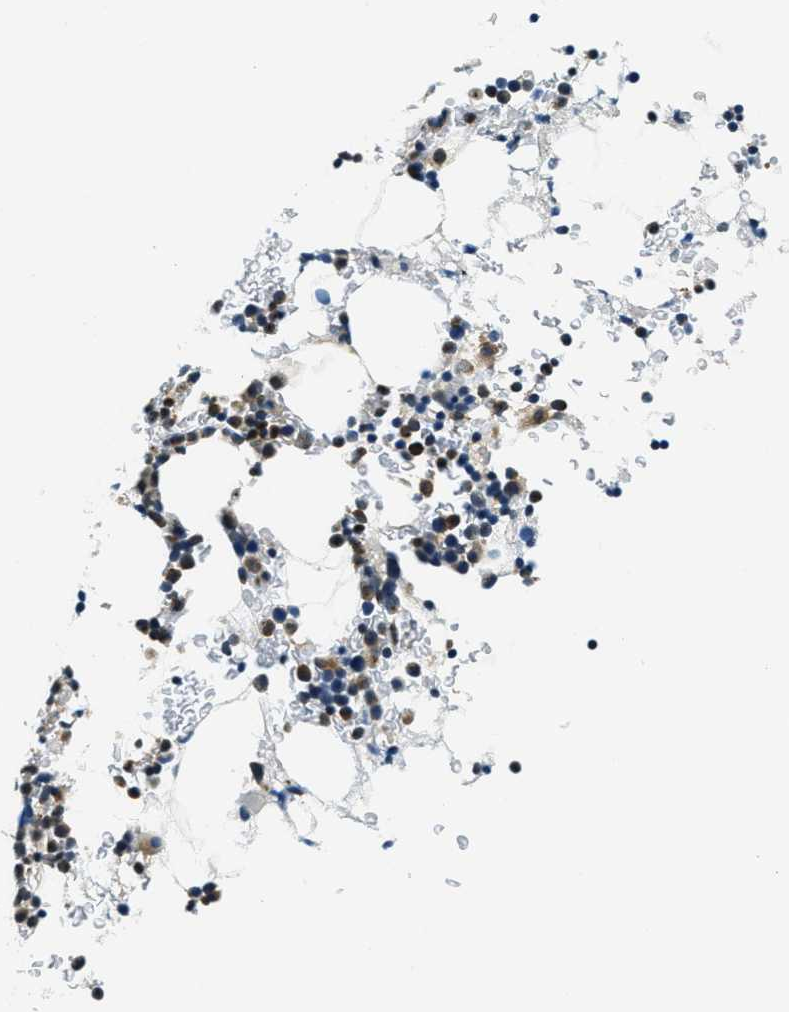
{"staining": {"intensity": "moderate", "quantity": "25%-75%", "location": "cytoplasmic/membranous,nuclear"}, "tissue": "bone marrow", "cell_type": "Hematopoietic cells", "image_type": "normal", "snomed": [{"axis": "morphology", "description": "Normal tissue, NOS"}, {"axis": "morphology", "description": "Inflammation, NOS"}, {"axis": "topography", "description": "Bone marrow"}], "caption": "An image of human bone marrow stained for a protein demonstrates moderate cytoplasmic/membranous,nuclear brown staining in hematopoietic cells. The staining was performed using DAB, with brown indicating positive protein expression. Nuclei are stained blue with hematoxylin.", "gene": "RAB11FIP1", "patient": {"sex": "female", "age": 84}}